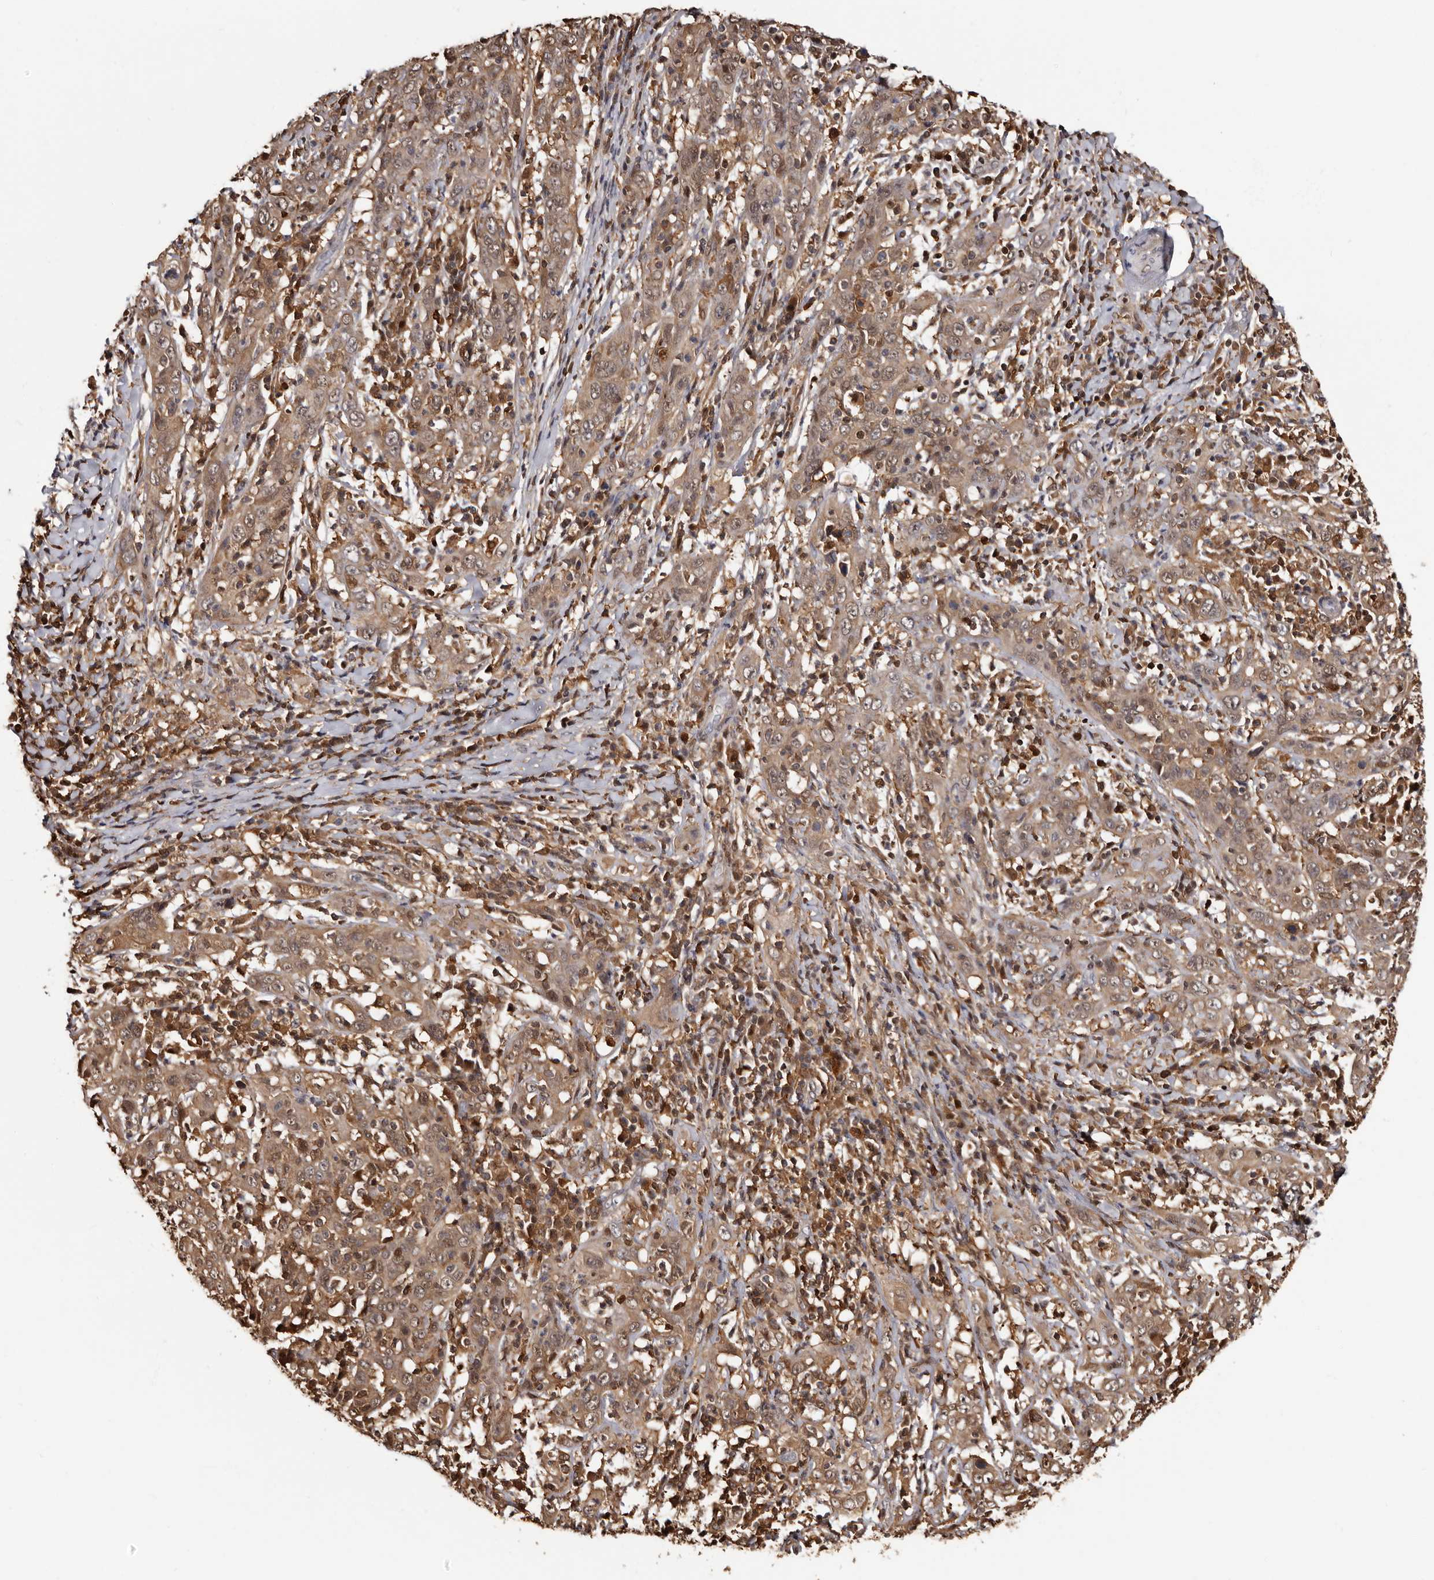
{"staining": {"intensity": "weak", "quantity": ">75%", "location": "cytoplasmic/membranous"}, "tissue": "cervical cancer", "cell_type": "Tumor cells", "image_type": "cancer", "snomed": [{"axis": "morphology", "description": "Squamous cell carcinoma, NOS"}, {"axis": "topography", "description": "Cervix"}], "caption": "Cervical cancer (squamous cell carcinoma) stained with a brown dye displays weak cytoplasmic/membranous positive staining in about >75% of tumor cells.", "gene": "DNPH1", "patient": {"sex": "female", "age": 46}}